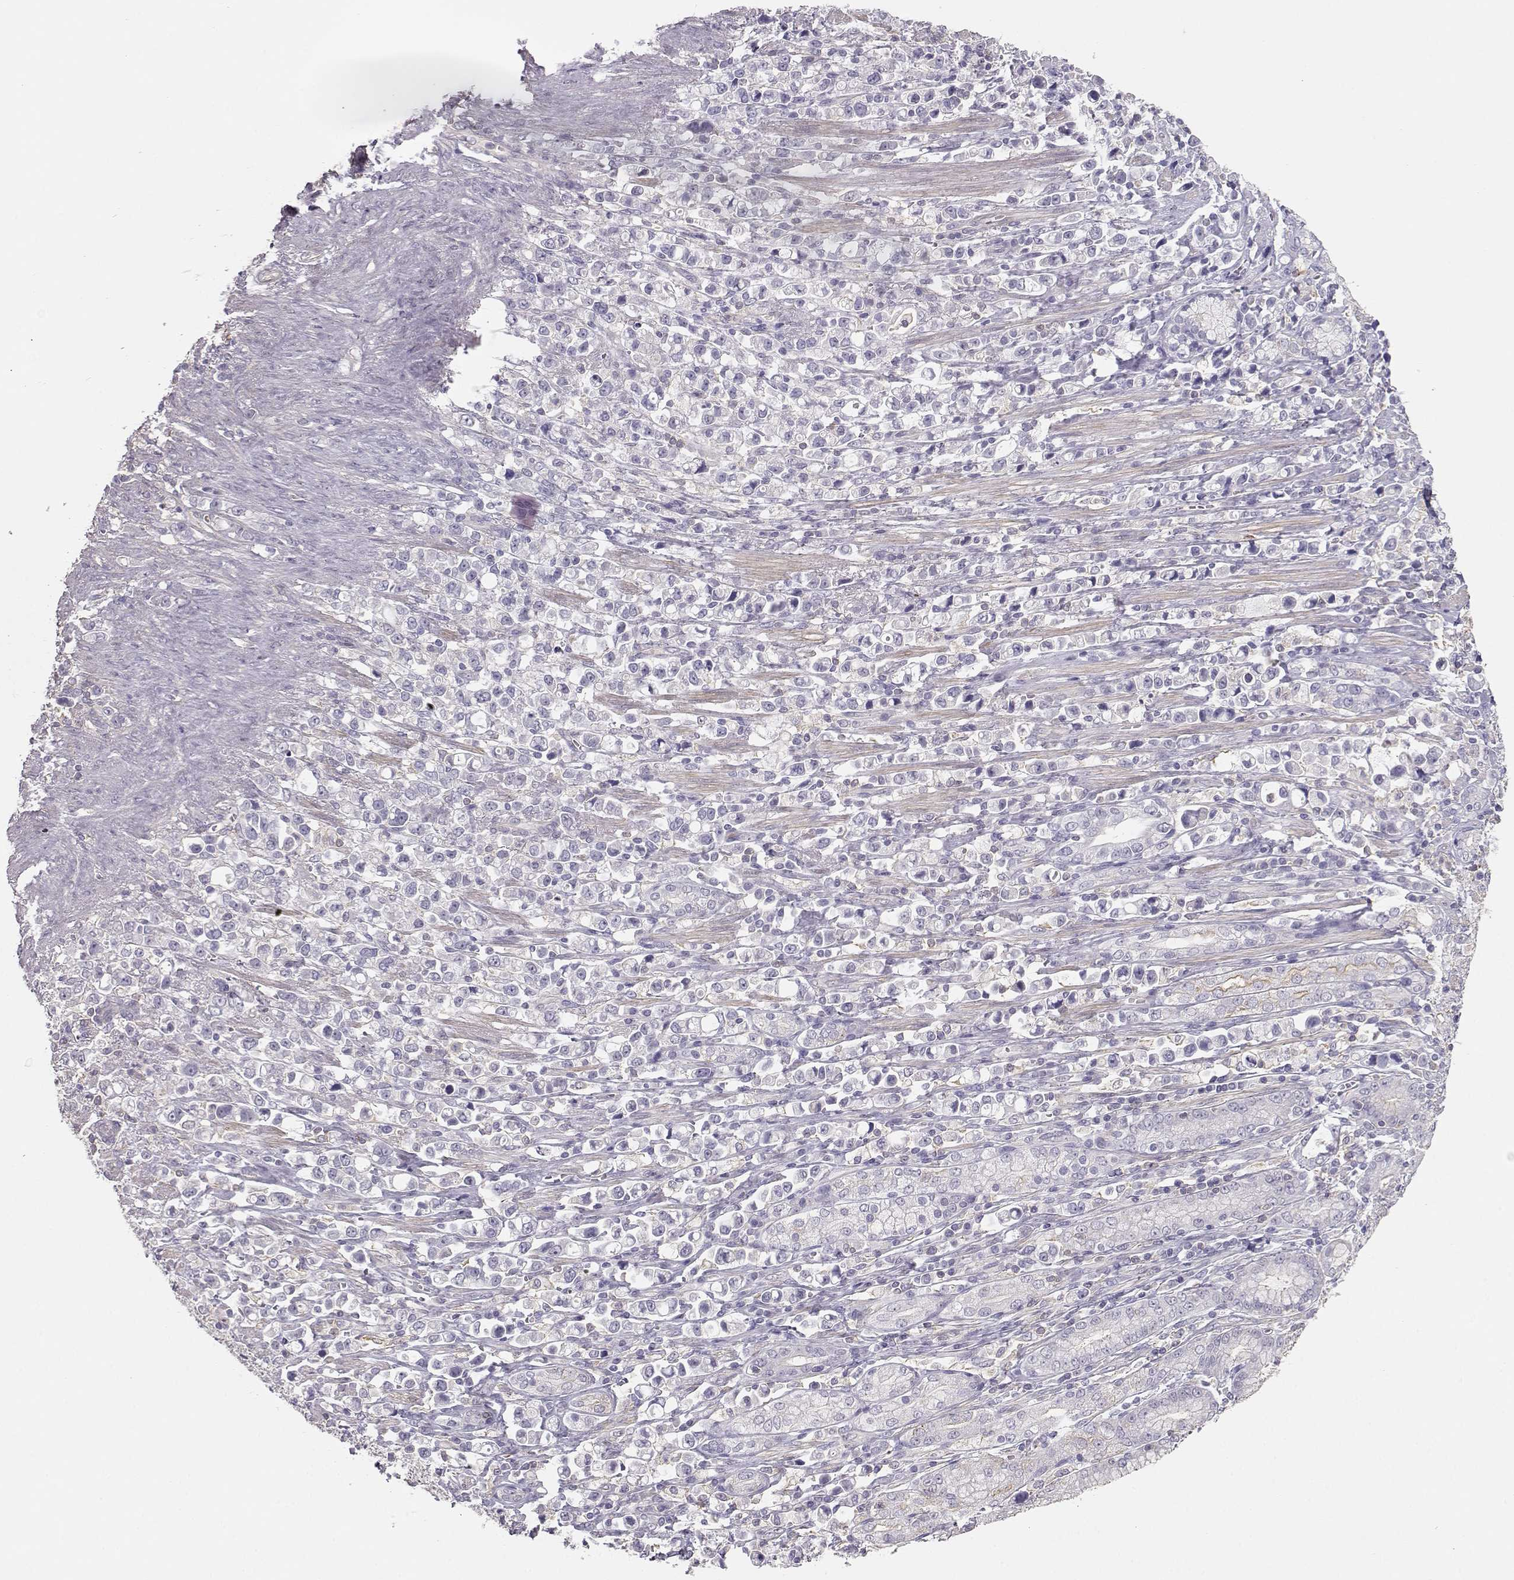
{"staining": {"intensity": "negative", "quantity": "none", "location": "none"}, "tissue": "stomach cancer", "cell_type": "Tumor cells", "image_type": "cancer", "snomed": [{"axis": "morphology", "description": "Adenocarcinoma, NOS"}, {"axis": "topography", "description": "Stomach"}], "caption": "An IHC histopathology image of stomach cancer (adenocarcinoma) is shown. There is no staining in tumor cells of stomach cancer (adenocarcinoma).", "gene": "DAPL1", "patient": {"sex": "male", "age": 63}}